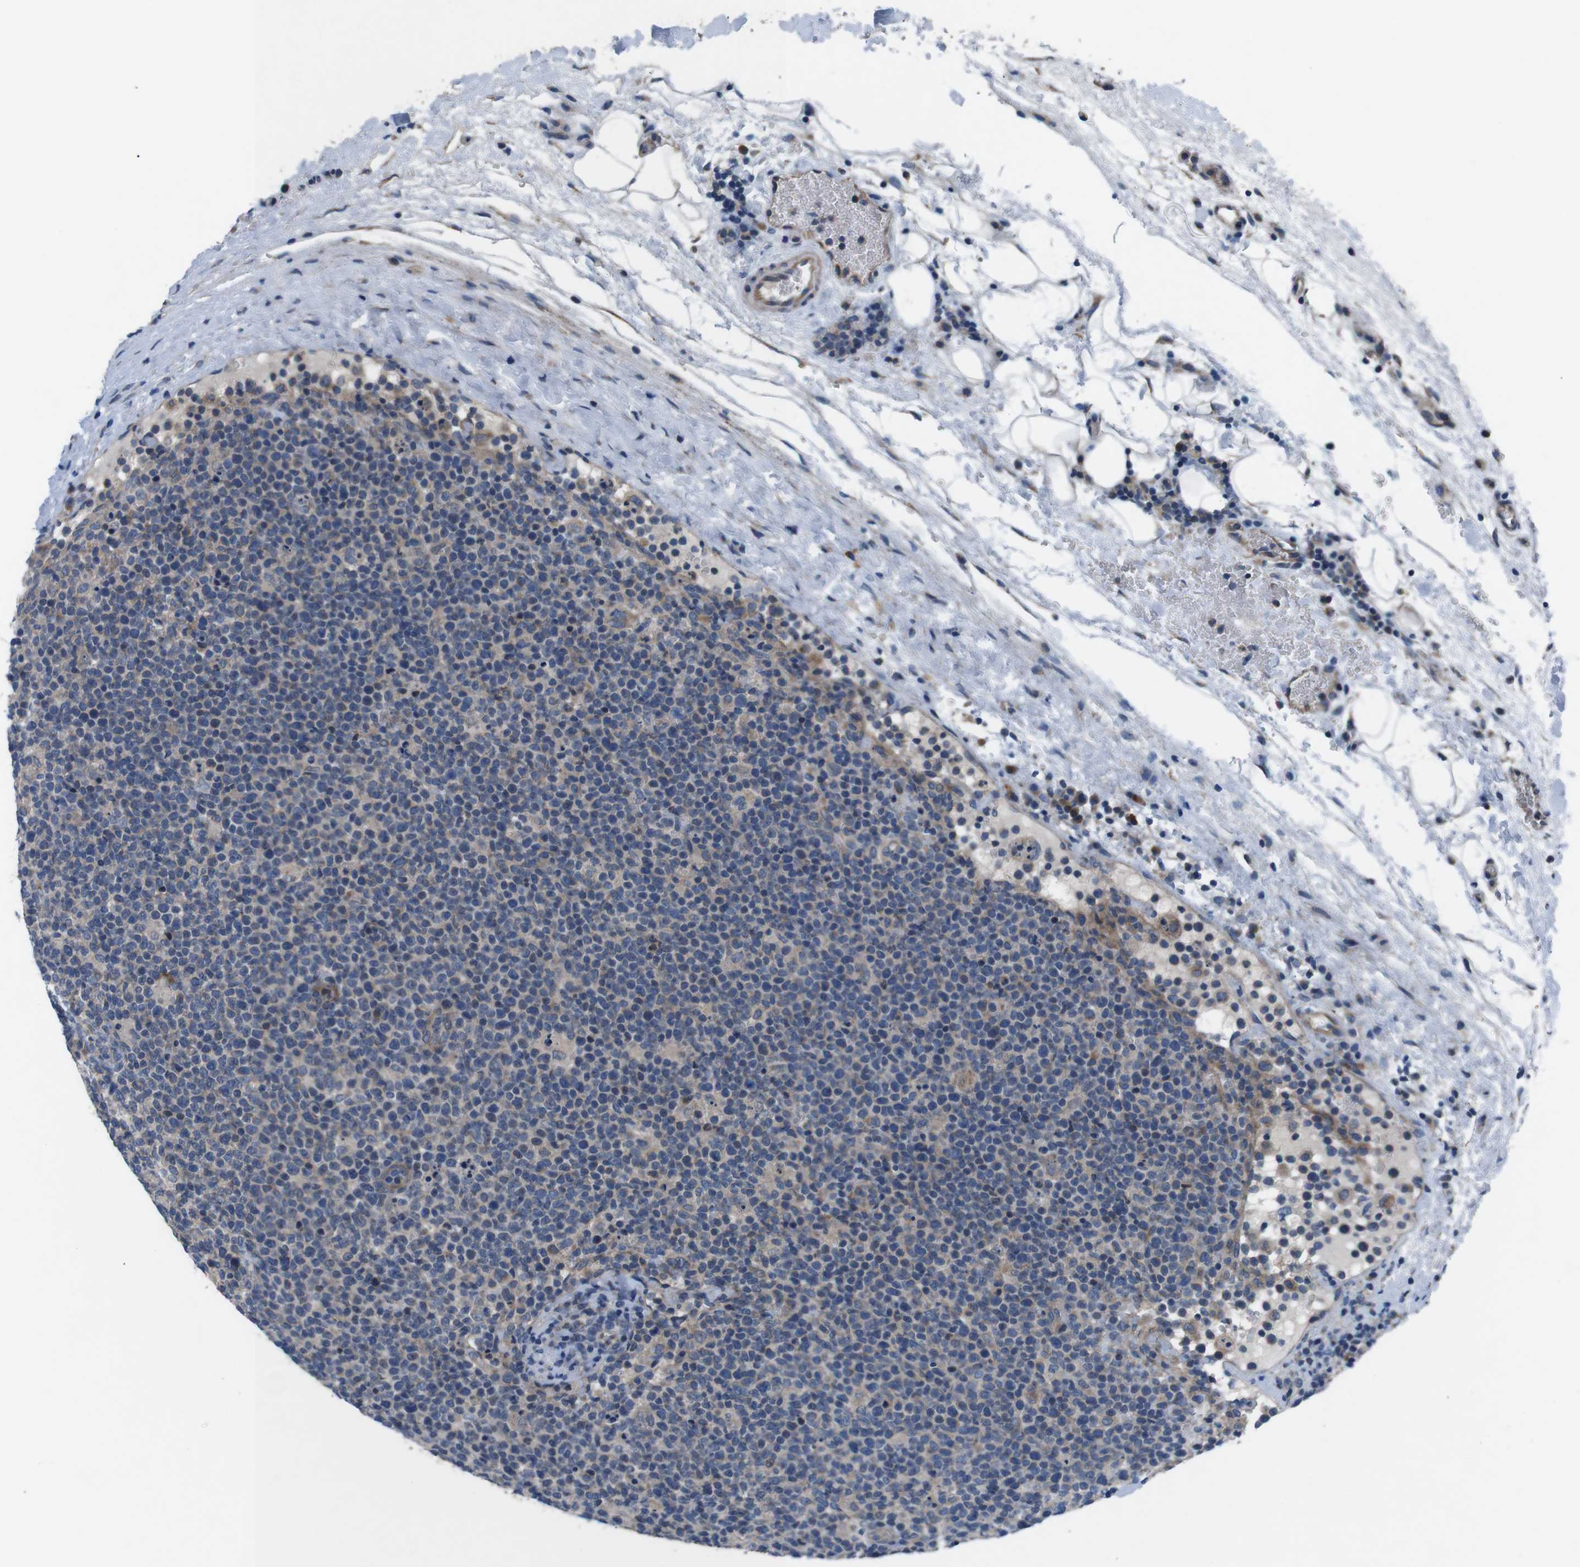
{"staining": {"intensity": "moderate", "quantity": ">75%", "location": "cytoplasmic/membranous"}, "tissue": "lymphoma", "cell_type": "Tumor cells", "image_type": "cancer", "snomed": [{"axis": "morphology", "description": "Malignant lymphoma, non-Hodgkin's type, High grade"}, {"axis": "topography", "description": "Lymph node"}], "caption": "Immunohistochemical staining of human lymphoma demonstrates medium levels of moderate cytoplasmic/membranous staining in about >75% of tumor cells.", "gene": "JAK1", "patient": {"sex": "male", "age": 61}}